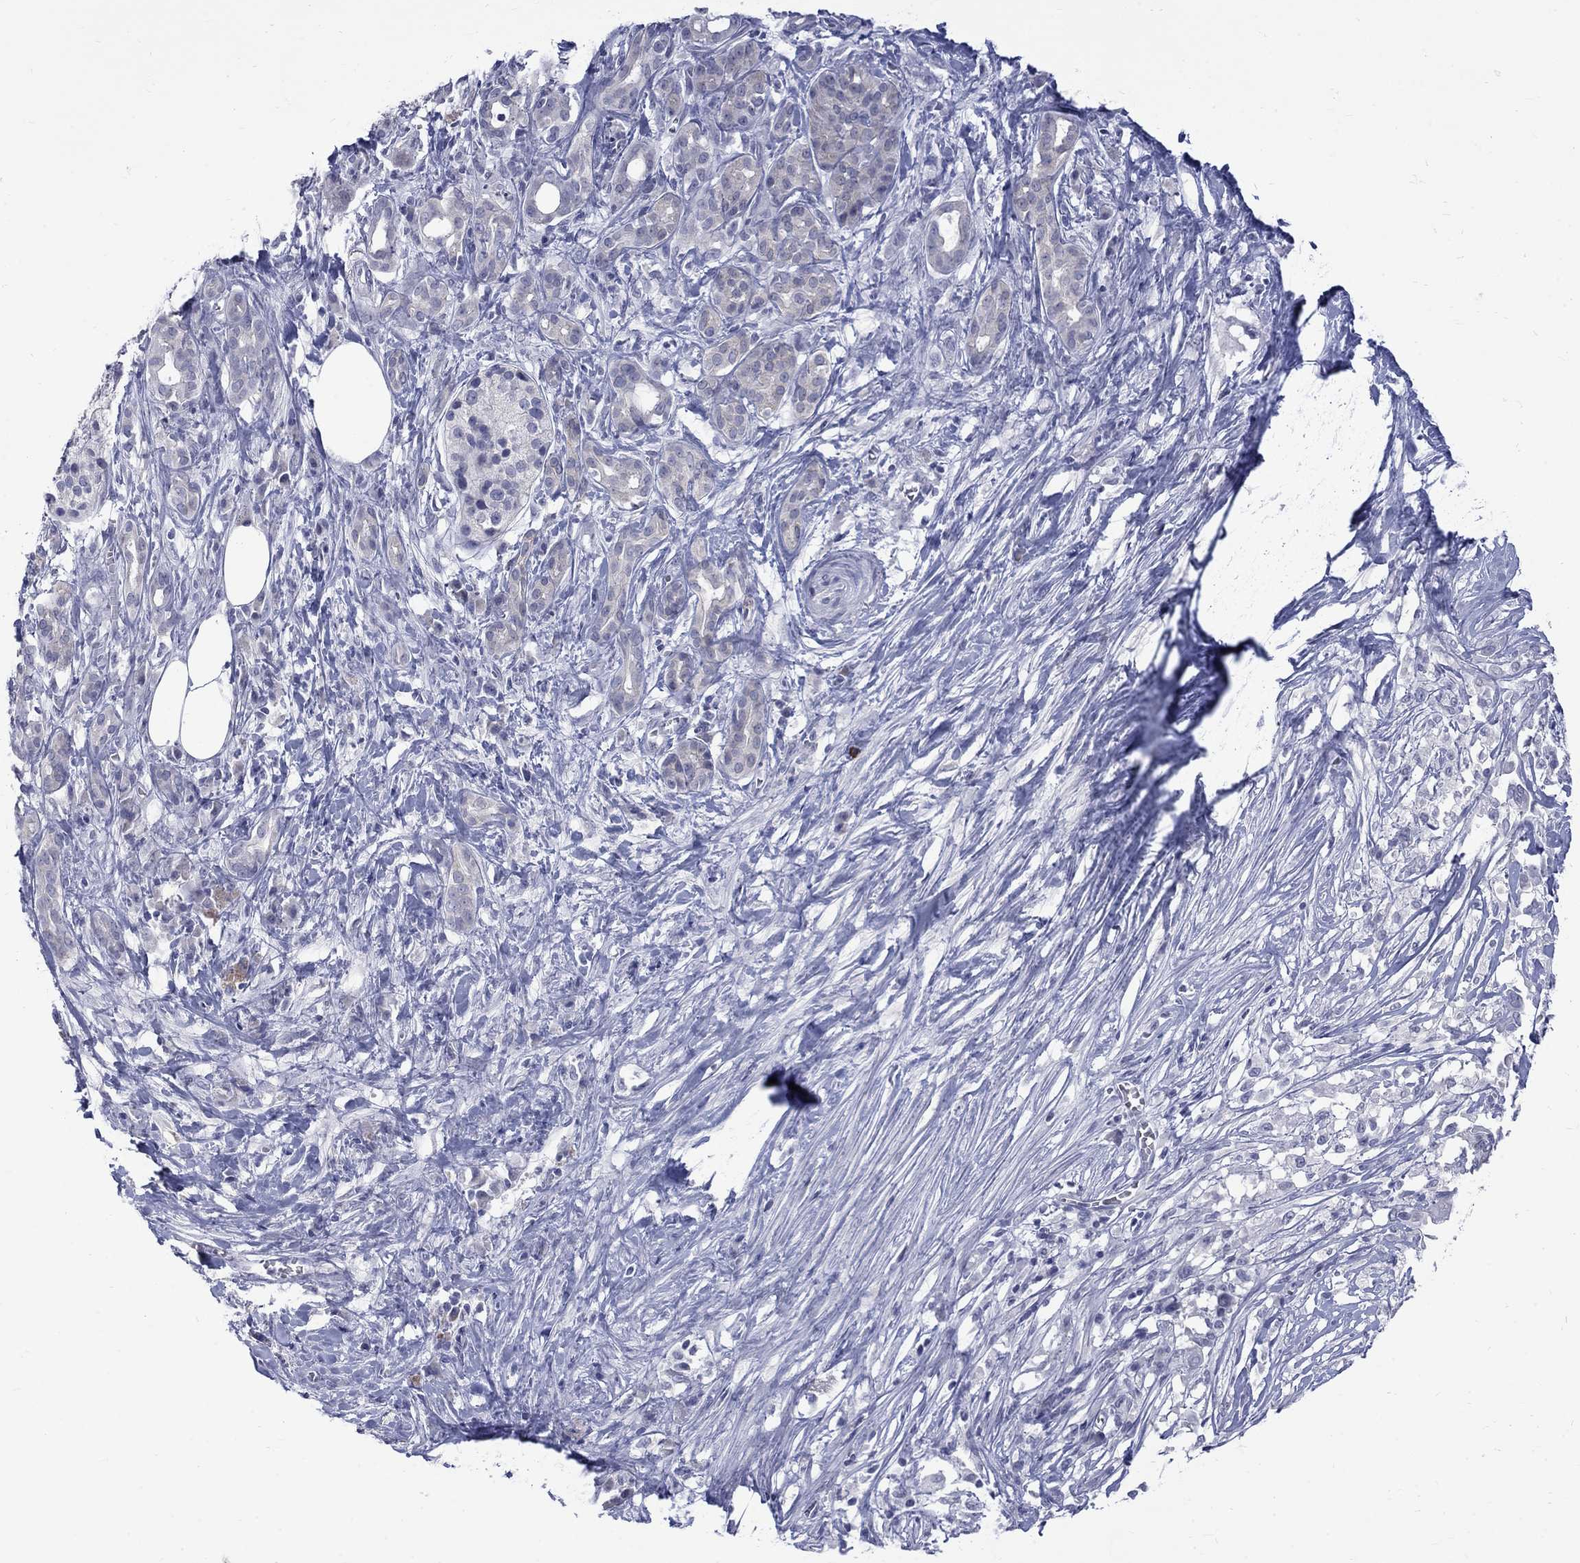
{"staining": {"intensity": "negative", "quantity": "none", "location": "none"}, "tissue": "pancreatic cancer", "cell_type": "Tumor cells", "image_type": "cancer", "snomed": [{"axis": "morphology", "description": "Adenocarcinoma, NOS"}, {"axis": "topography", "description": "Pancreas"}], "caption": "IHC of human pancreatic cancer reveals no staining in tumor cells. (DAB immunohistochemistry (IHC), high magnification).", "gene": "CTNND2", "patient": {"sex": "male", "age": 61}}